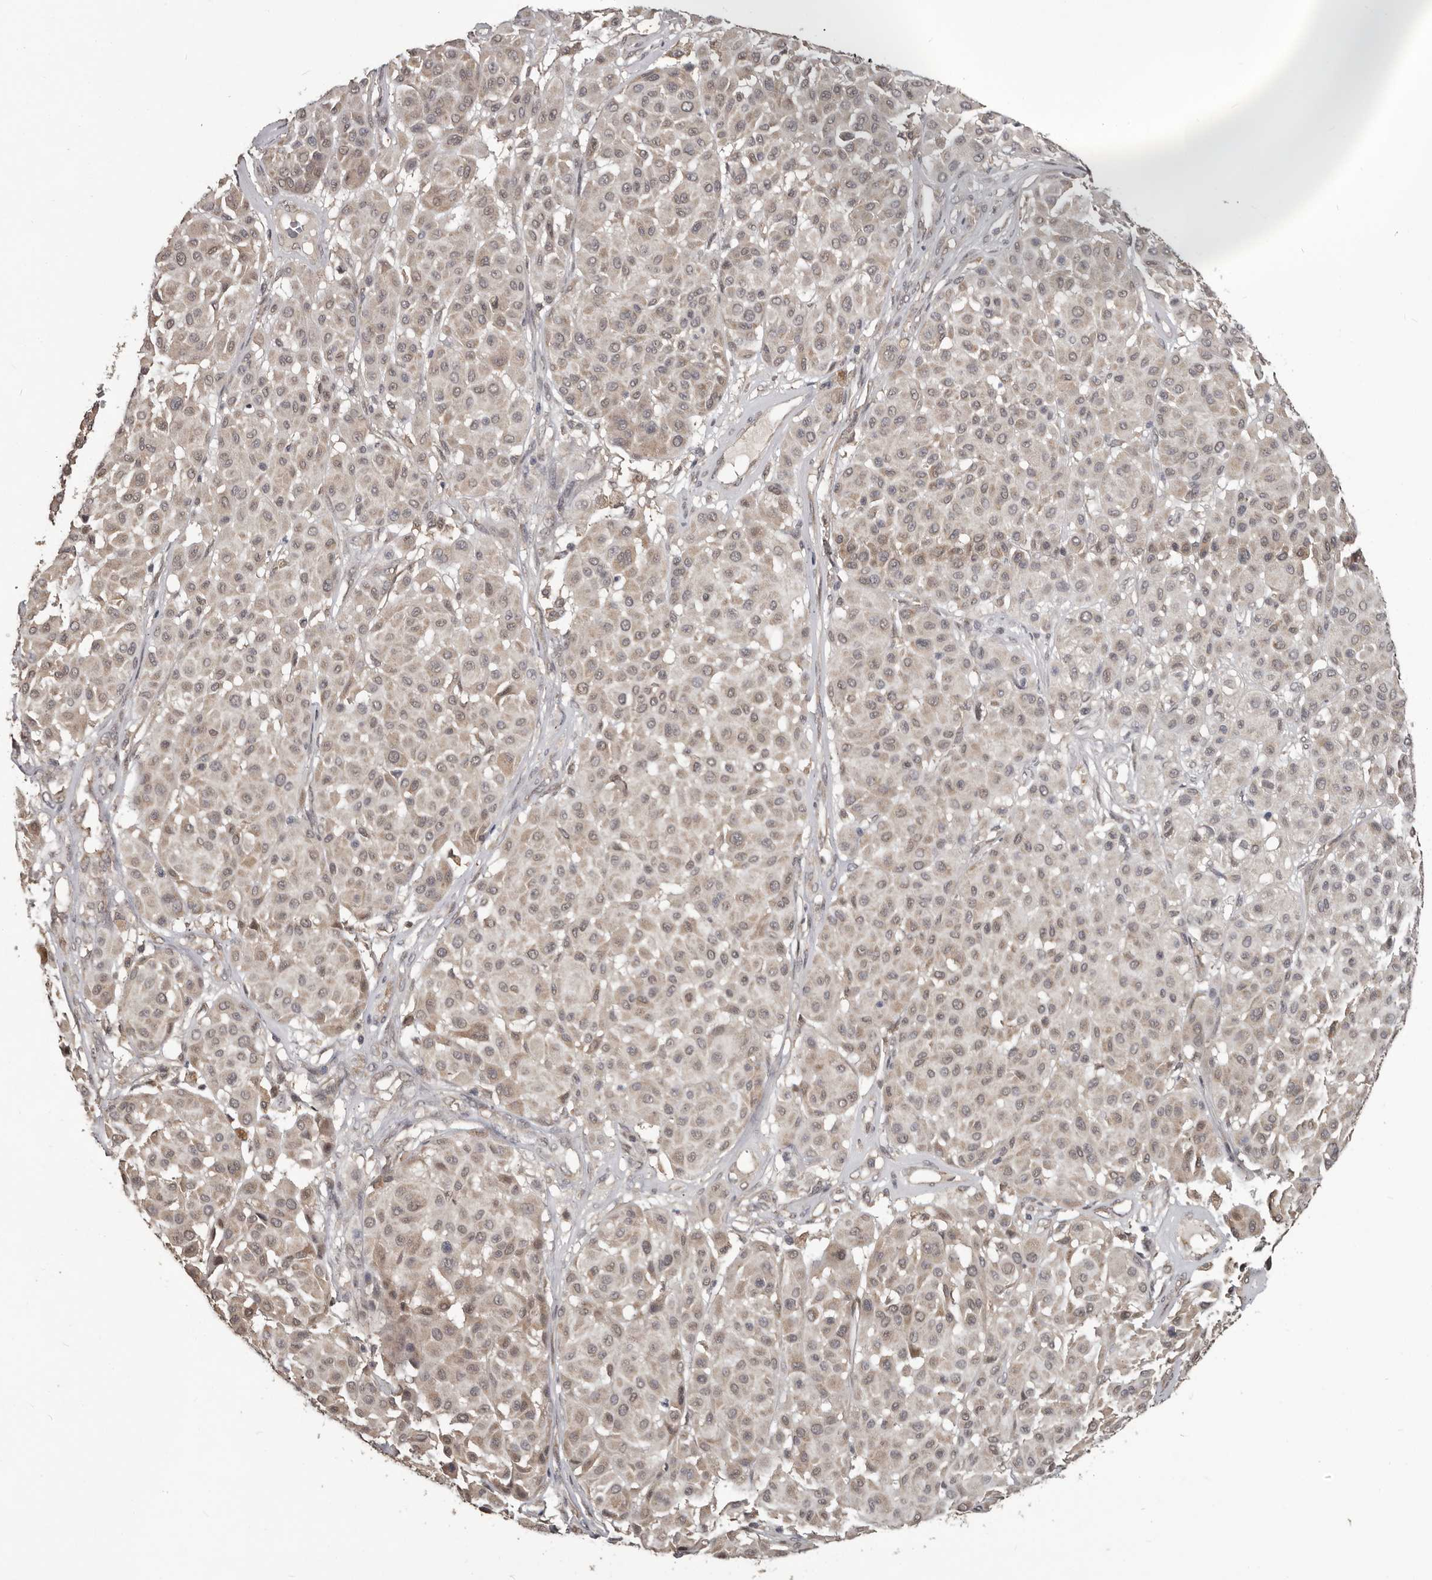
{"staining": {"intensity": "weak", "quantity": "25%-75%", "location": "nuclear"}, "tissue": "melanoma", "cell_type": "Tumor cells", "image_type": "cancer", "snomed": [{"axis": "morphology", "description": "Malignant melanoma, Metastatic site"}, {"axis": "topography", "description": "Soft tissue"}], "caption": "Immunohistochemistry photomicrograph of malignant melanoma (metastatic site) stained for a protein (brown), which exhibits low levels of weak nuclear positivity in about 25%-75% of tumor cells.", "gene": "ZFP14", "patient": {"sex": "male", "age": 41}}